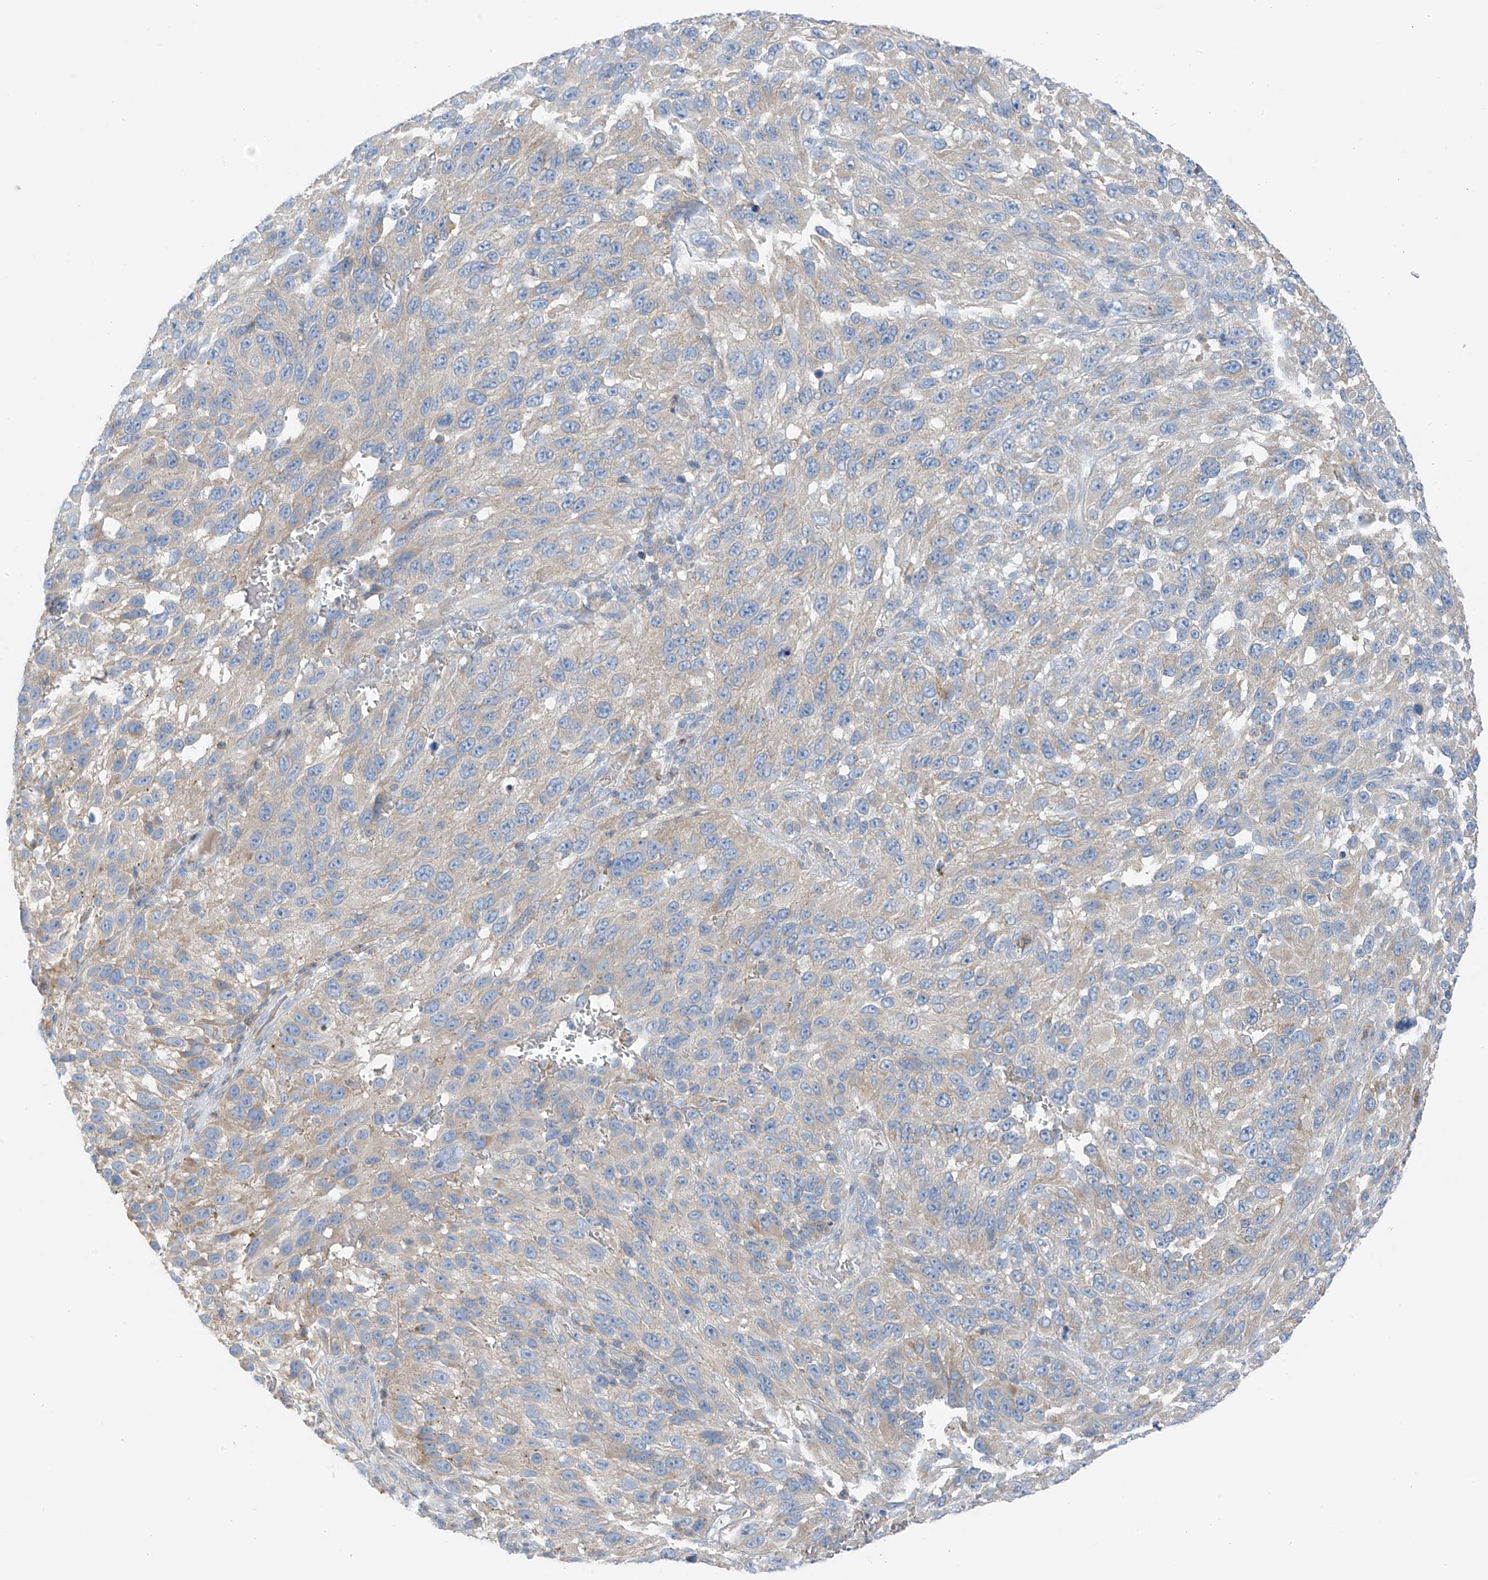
{"staining": {"intensity": "negative", "quantity": "none", "location": "none"}, "tissue": "melanoma", "cell_type": "Tumor cells", "image_type": "cancer", "snomed": [{"axis": "morphology", "description": "Malignant melanoma, NOS"}, {"axis": "topography", "description": "Skin"}], "caption": "DAB immunohistochemical staining of malignant melanoma reveals no significant expression in tumor cells. (DAB immunohistochemistry (IHC) with hematoxylin counter stain).", "gene": "NALCN", "patient": {"sex": "female", "age": 96}}